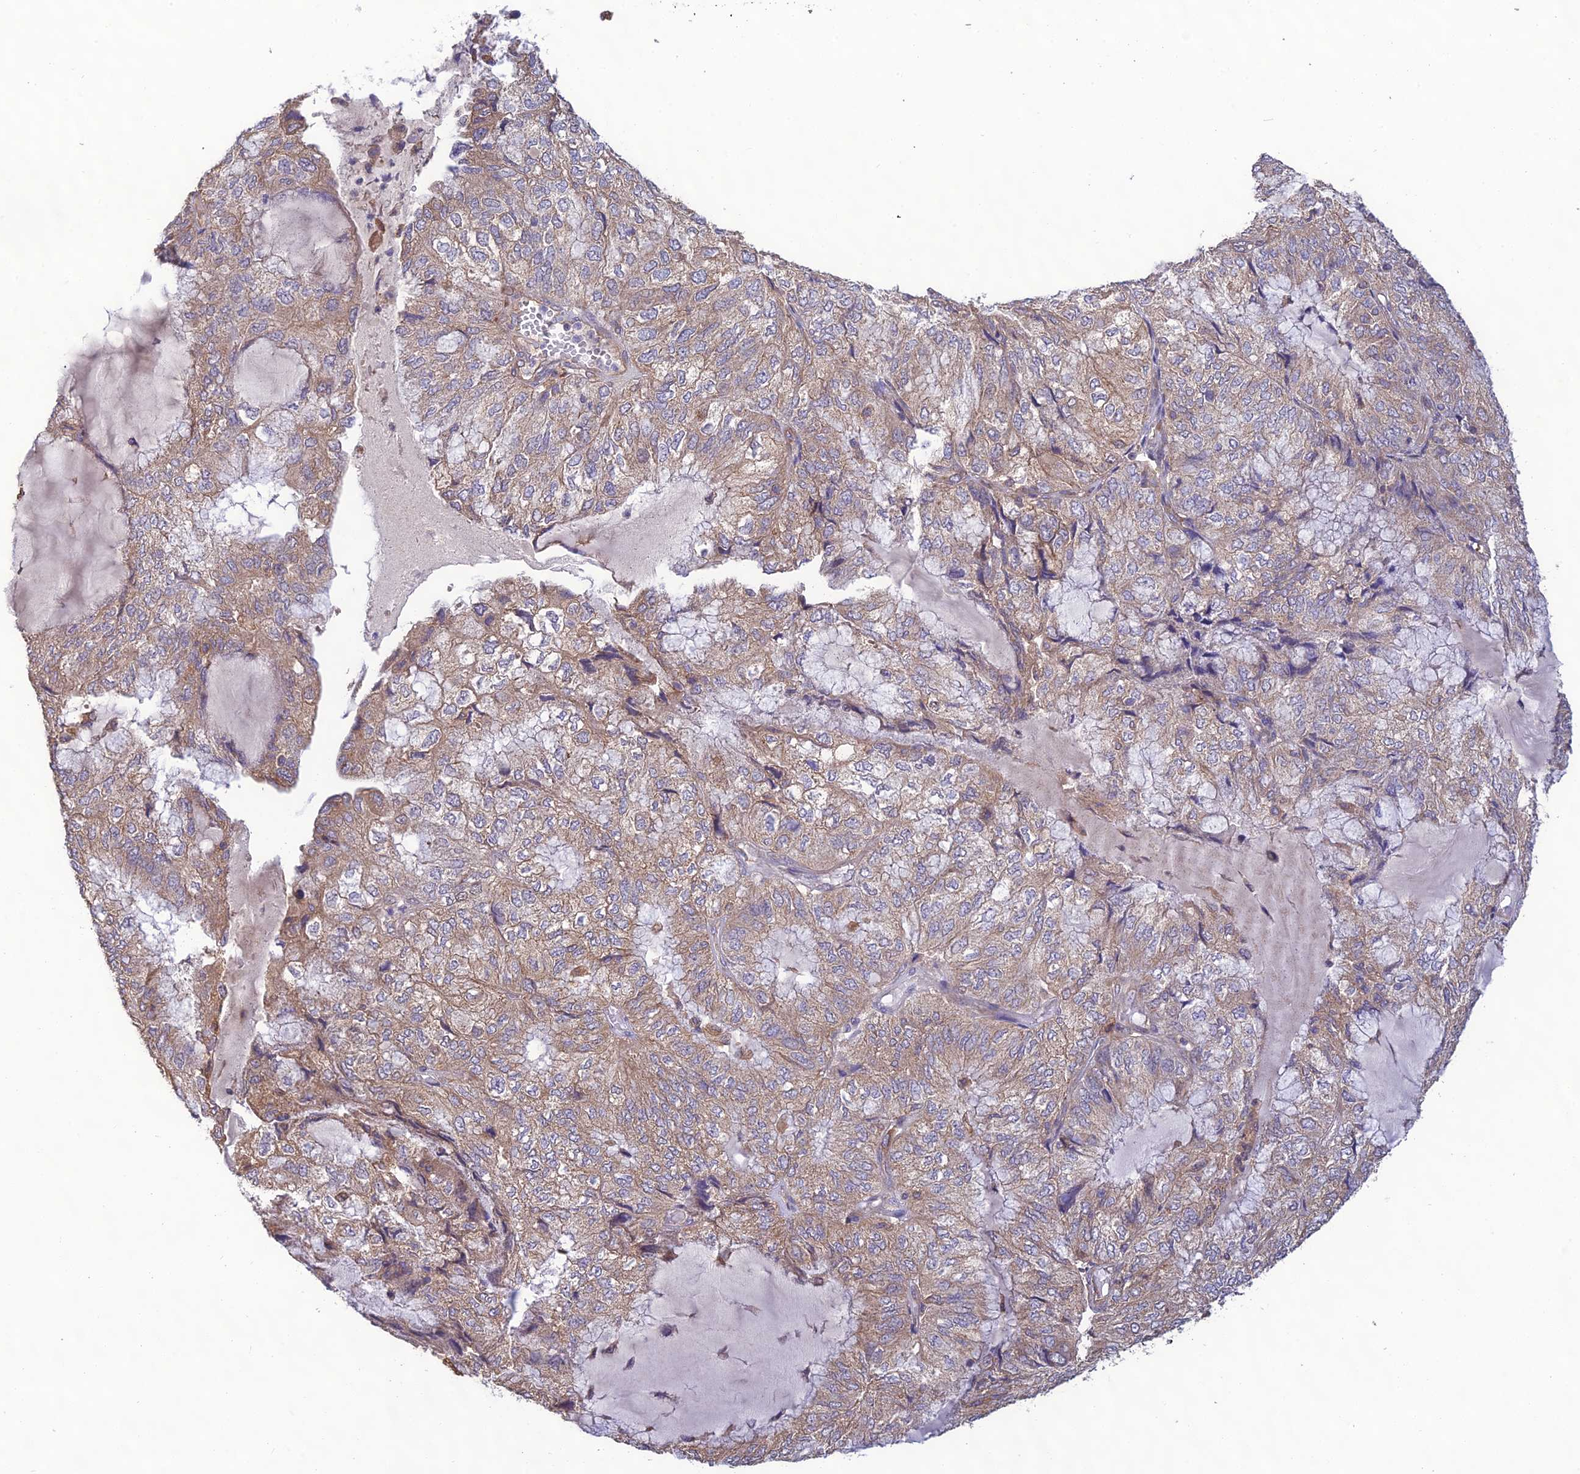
{"staining": {"intensity": "moderate", "quantity": ">75%", "location": "cytoplasmic/membranous"}, "tissue": "endometrial cancer", "cell_type": "Tumor cells", "image_type": "cancer", "snomed": [{"axis": "morphology", "description": "Adenocarcinoma, NOS"}, {"axis": "topography", "description": "Endometrium"}], "caption": "Immunohistochemical staining of human endometrial adenocarcinoma exhibits medium levels of moderate cytoplasmic/membranous expression in about >75% of tumor cells.", "gene": "MRNIP", "patient": {"sex": "female", "age": 81}}